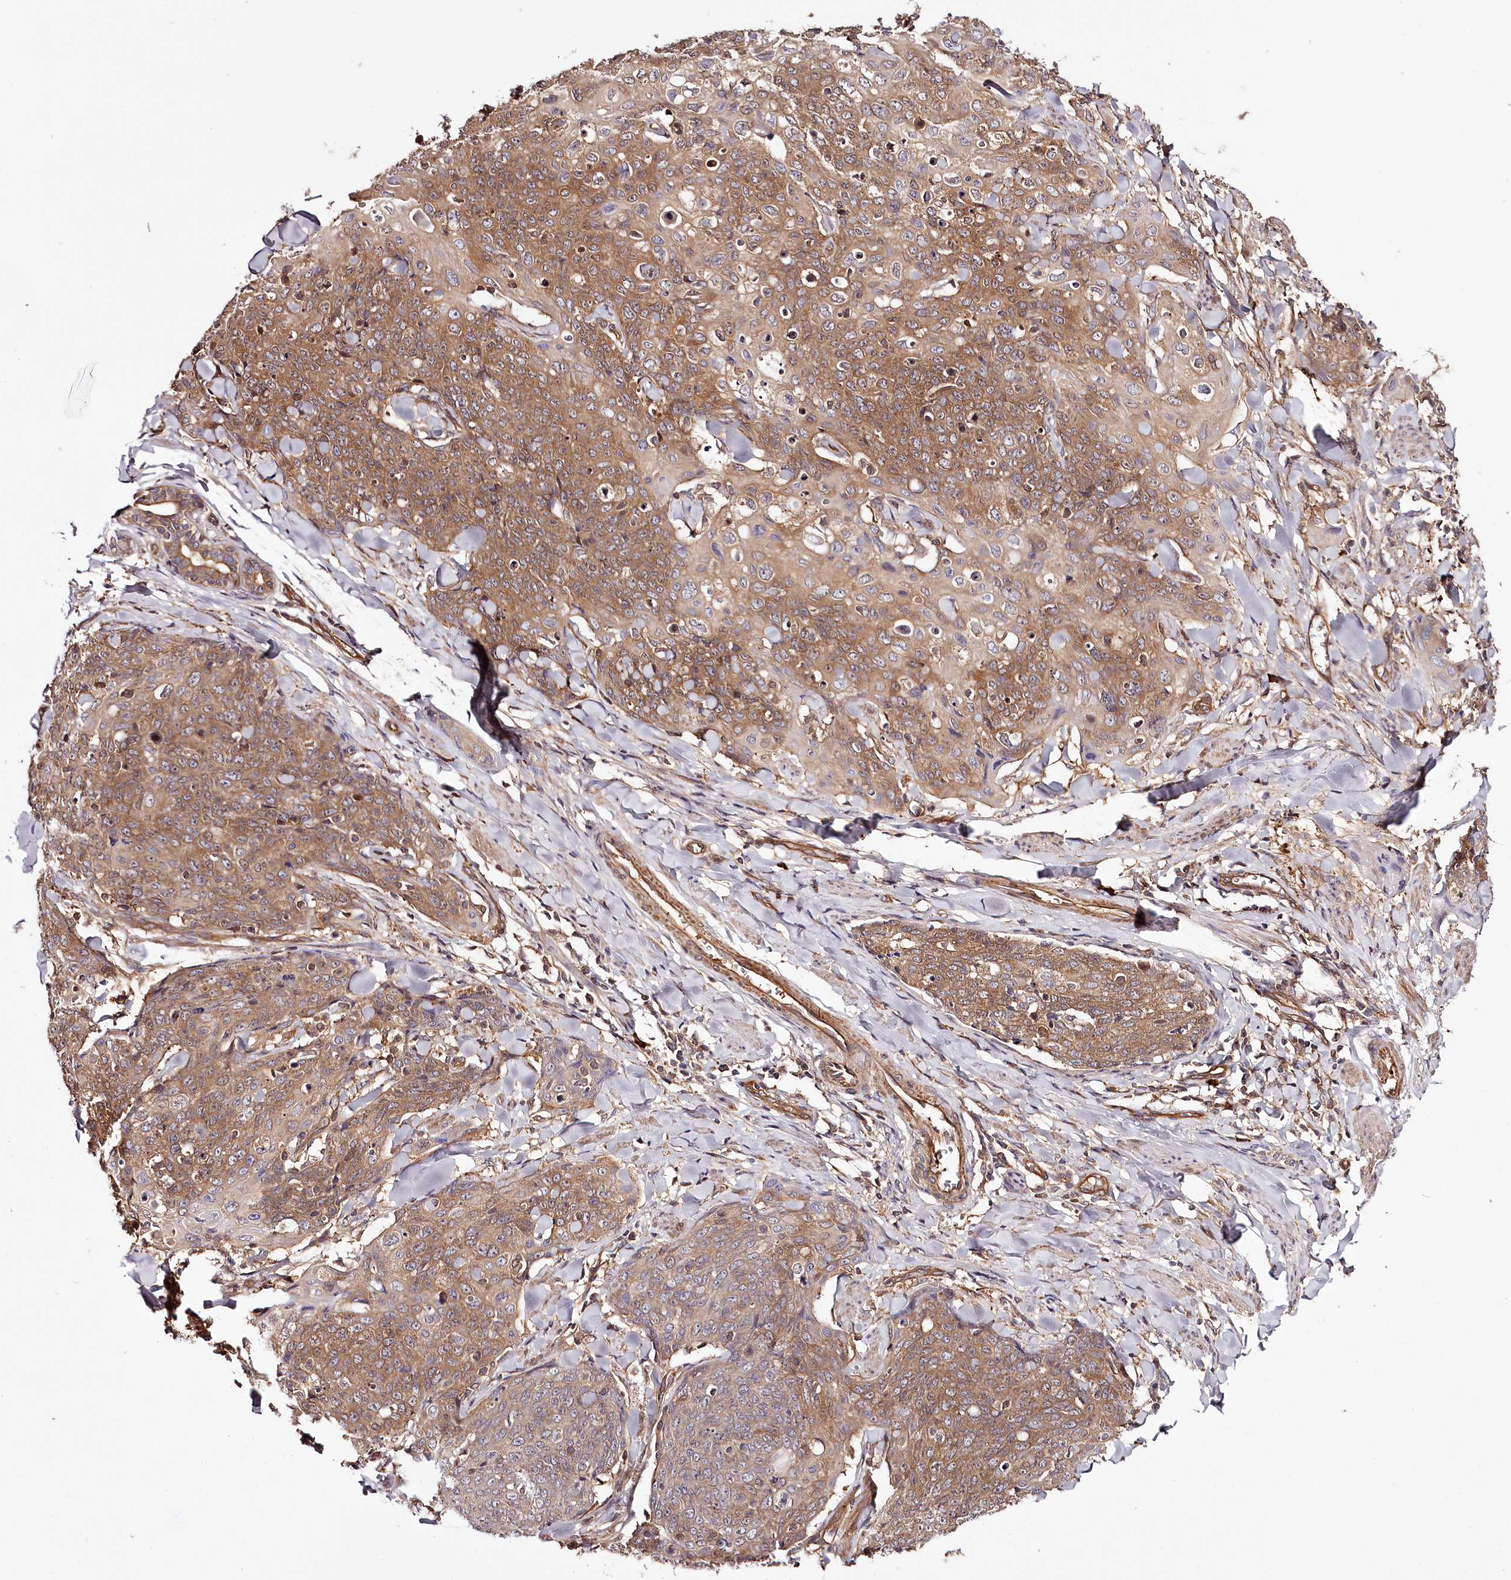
{"staining": {"intensity": "moderate", "quantity": ">75%", "location": "cytoplasmic/membranous"}, "tissue": "skin cancer", "cell_type": "Tumor cells", "image_type": "cancer", "snomed": [{"axis": "morphology", "description": "Squamous cell carcinoma, NOS"}, {"axis": "topography", "description": "Skin"}, {"axis": "topography", "description": "Vulva"}], "caption": "The image shows immunohistochemical staining of squamous cell carcinoma (skin). There is moderate cytoplasmic/membranous positivity is present in about >75% of tumor cells.", "gene": "TARS1", "patient": {"sex": "female", "age": 85}}